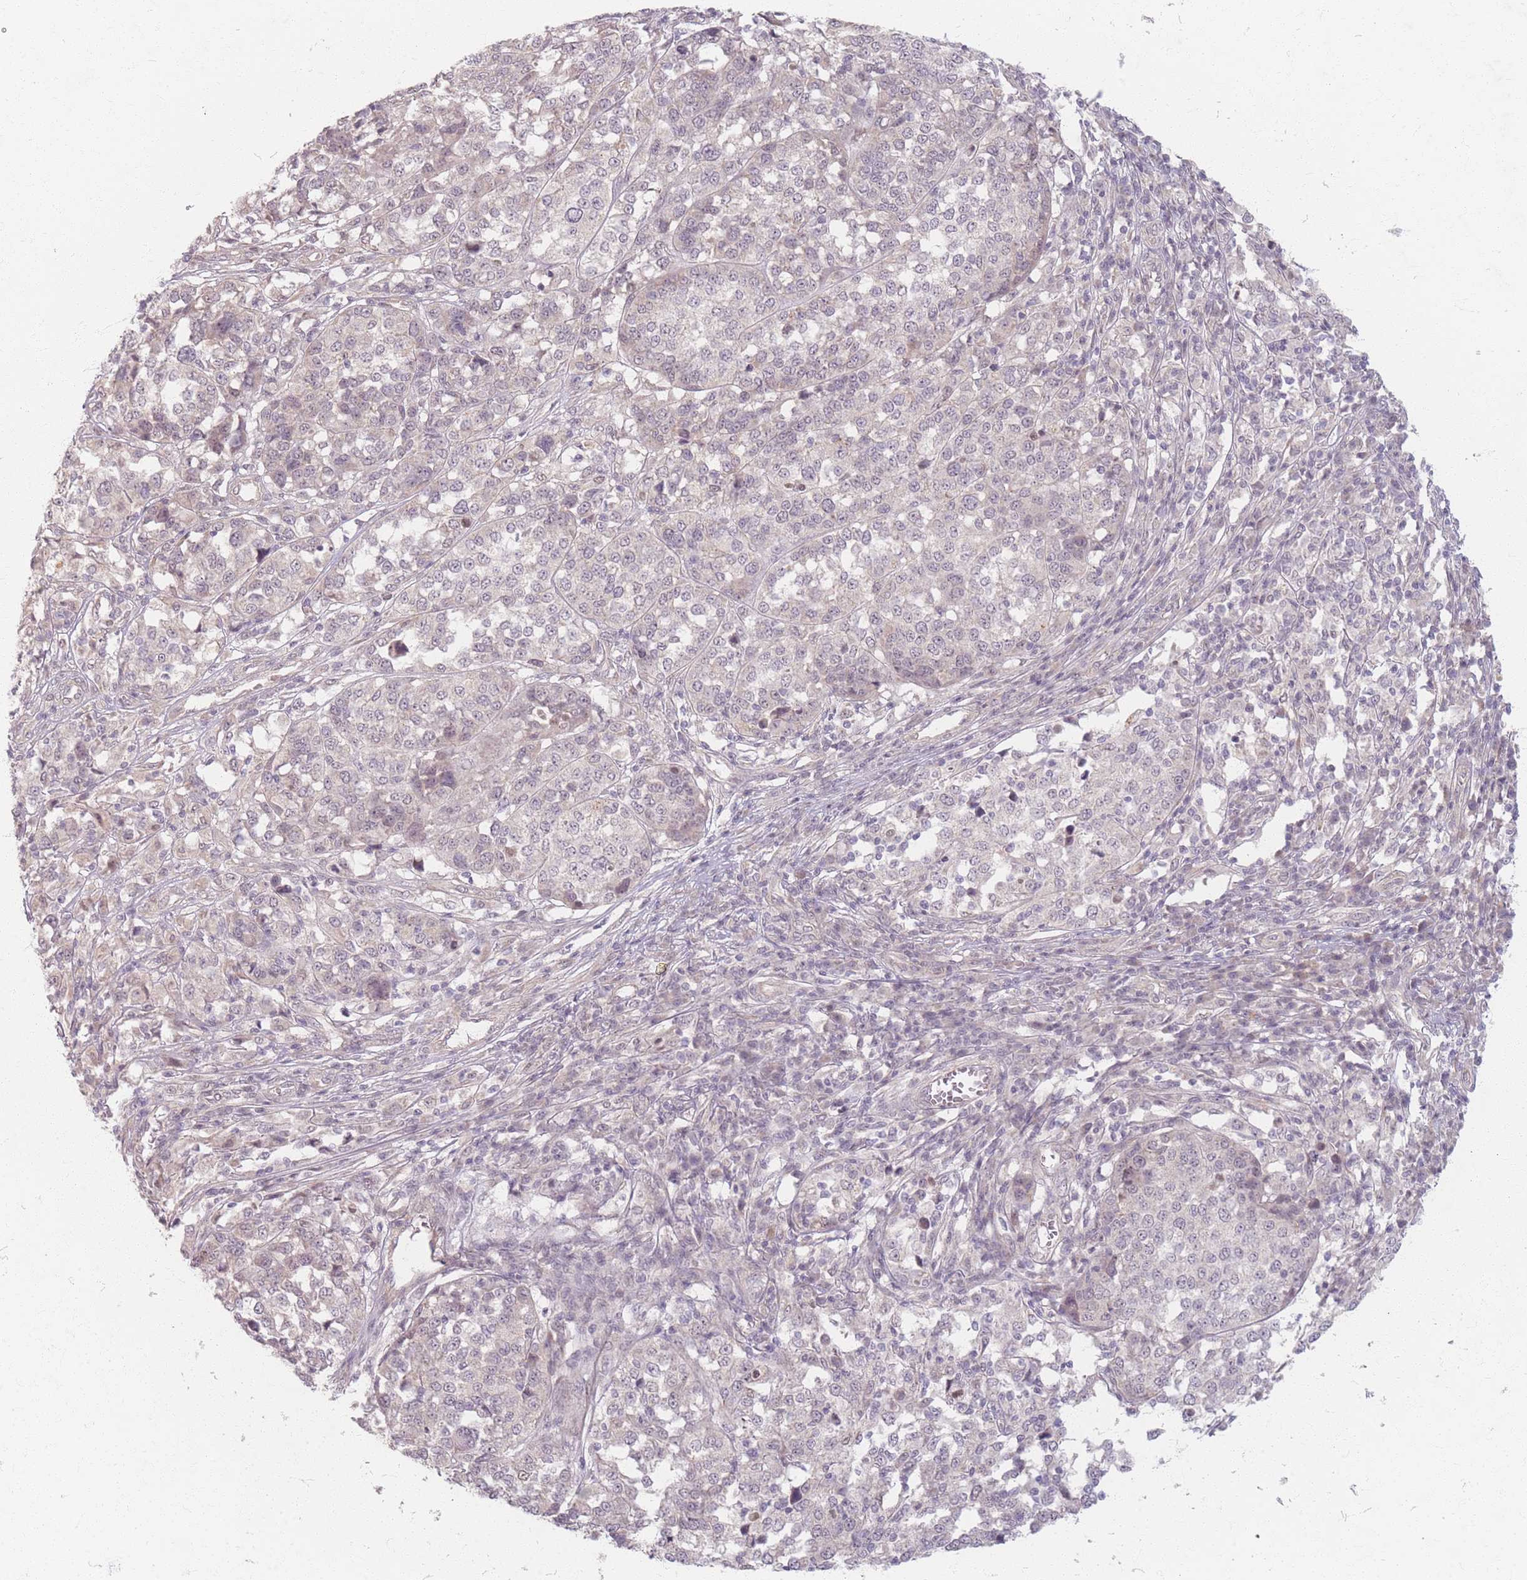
{"staining": {"intensity": "negative", "quantity": "none", "location": "none"}, "tissue": "melanoma", "cell_type": "Tumor cells", "image_type": "cancer", "snomed": [{"axis": "morphology", "description": "Malignant melanoma, Metastatic site"}, {"axis": "topography", "description": "Lymph node"}], "caption": "High magnification brightfield microscopy of melanoma stained with DAB (brown) and counterstained with hematoxylin (blue): tumor cells show no significant staining. The staining is performed using DAB brown chromogen with nuclei counter-stained in using hematoxylin.", "gene": "GABRA6", "patient": {"sex": "male", "age": 44}}